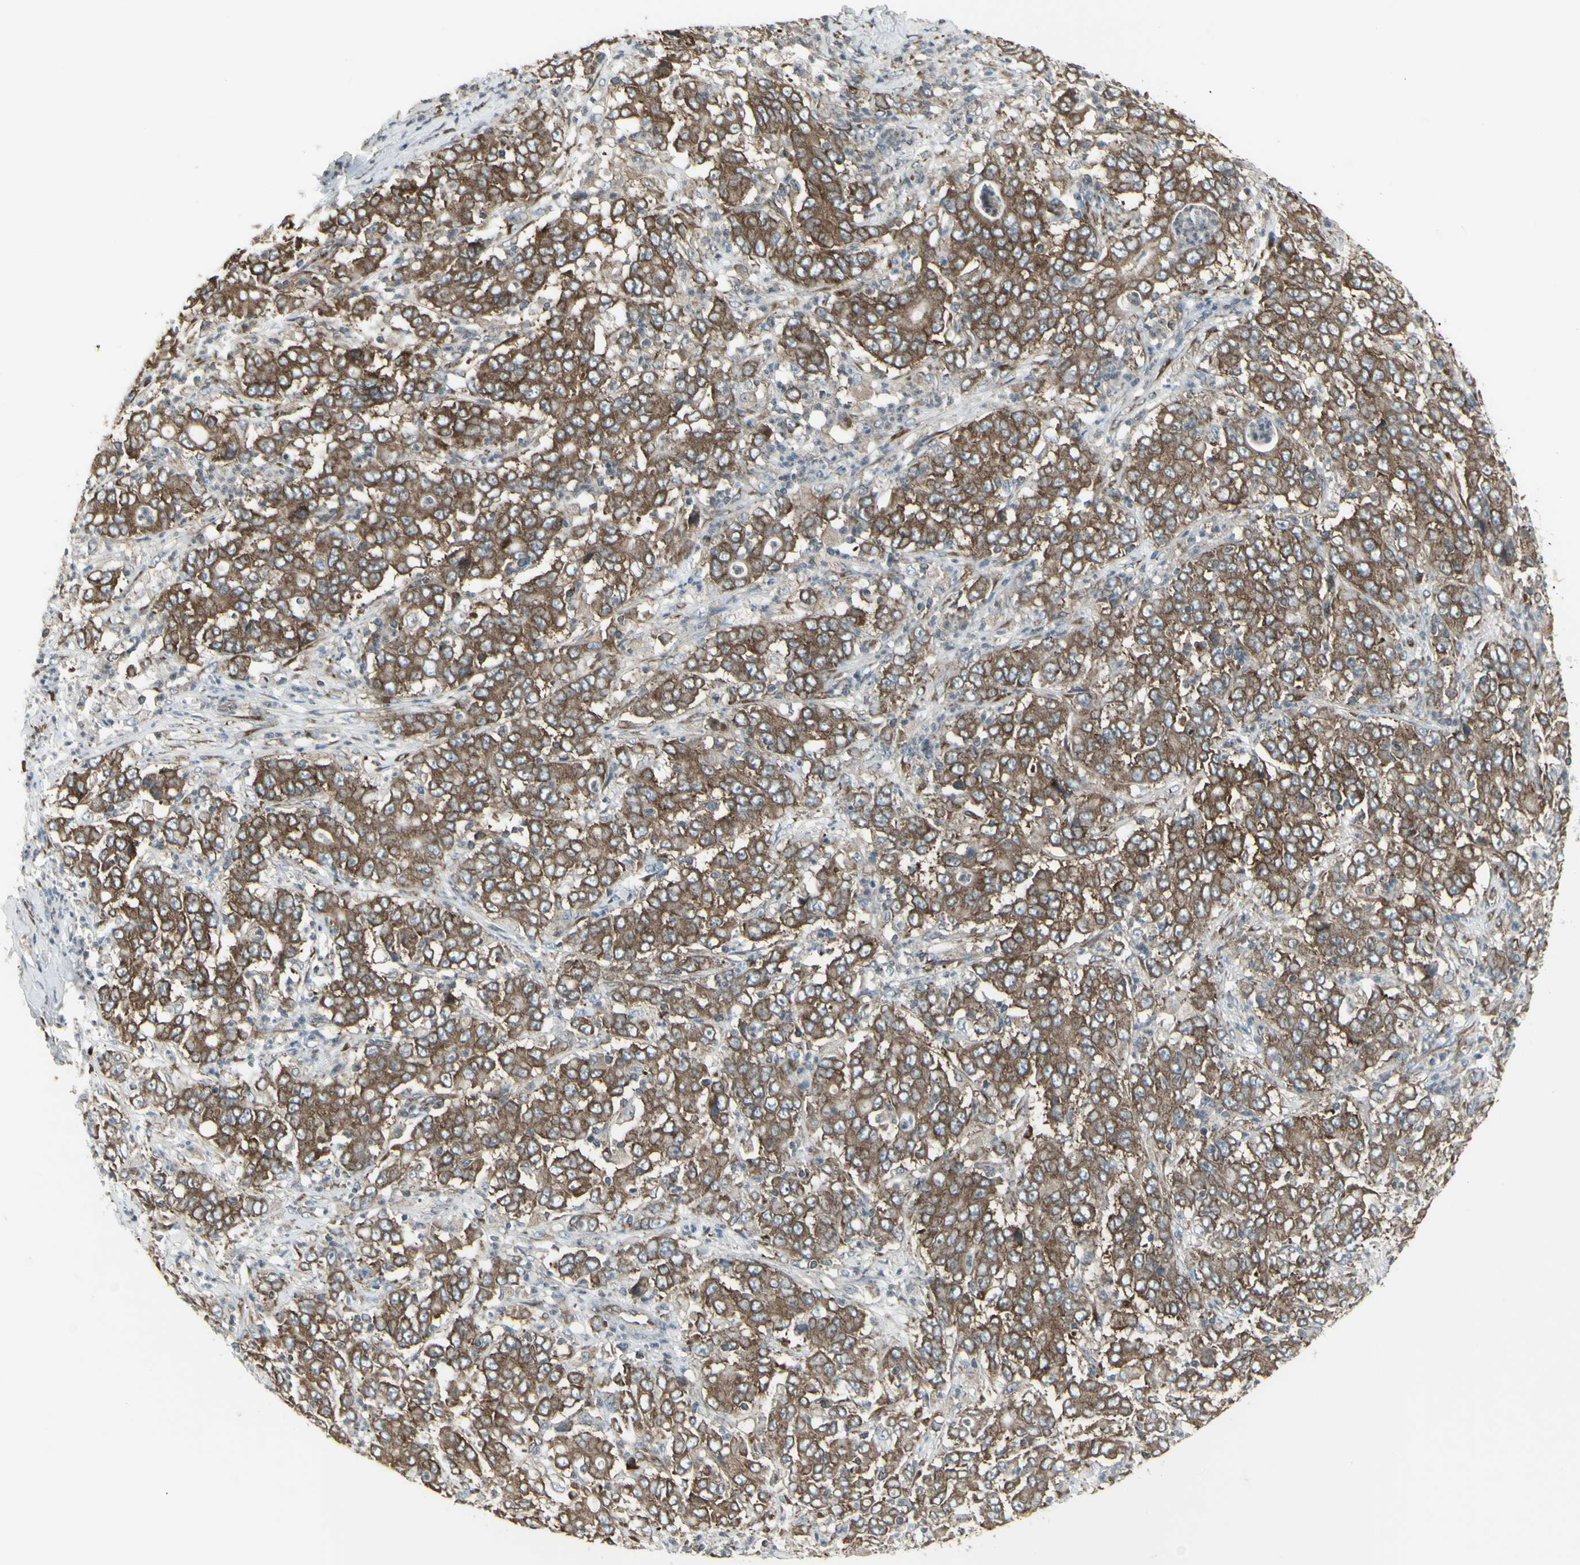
{"staining": {"intensity": "strong", "quantity": ">75%", "location": "cytoplasmic/membranous"}, "tissue": "stomach cancer", "cell_type": "Tumor cells", "image_type": "cancer", "snomed": [{"axis": "morphology", "description": "Adenocarcinoma, NOS"}, {"axis": "topography", "description": "Stomach, lower"}], "caption": "Protein staining displays strong cytoplasmic/membranous positivity in approximately >75% of tumor cells in stomach cancer (adenocarcinoma).", "gene": "FKBP3", "patient": {"sex": "female", "age": 71}}